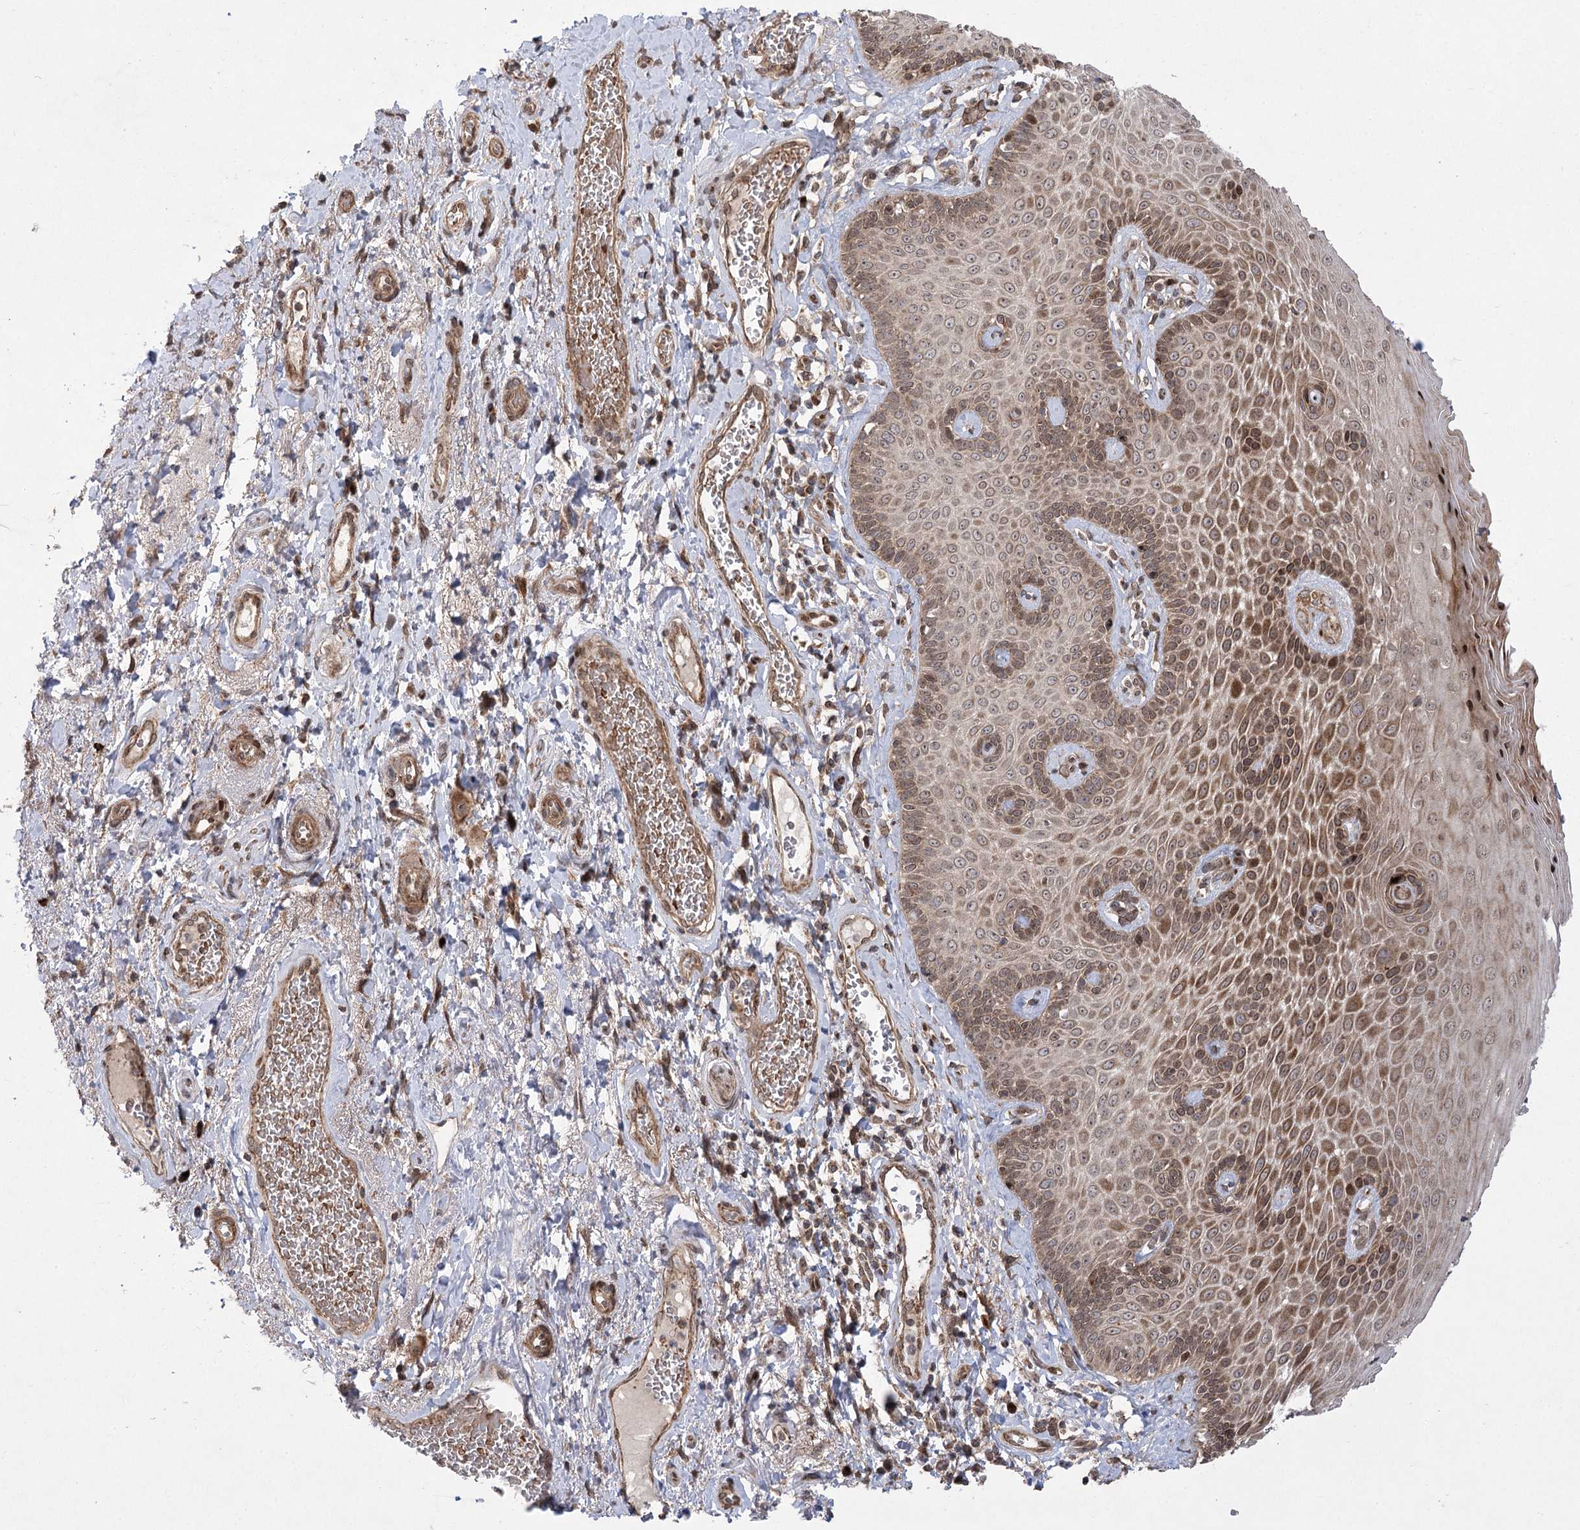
{"staining": {"intensity": "moderate", "quantity": ">75%", "location": "cytoplasmic/membranous,nuclear"}, "tissue": "skin", "cell_type": "Epidermal cells", "image_type": "normal", "snomed": [{"axis": "morphology", "description": "Normal tissue, NOS"}, {"axis": "topography", "description": "Anal"}], "caption": "This histopathology image demonstrates IHC staining of benign skin, with medium moderate cytoplasmic/membranous,nuclear positivity in about >75% of epidermal cells.", "gene": "TENM2", "patient": {"sex": "male", "age": 69}}